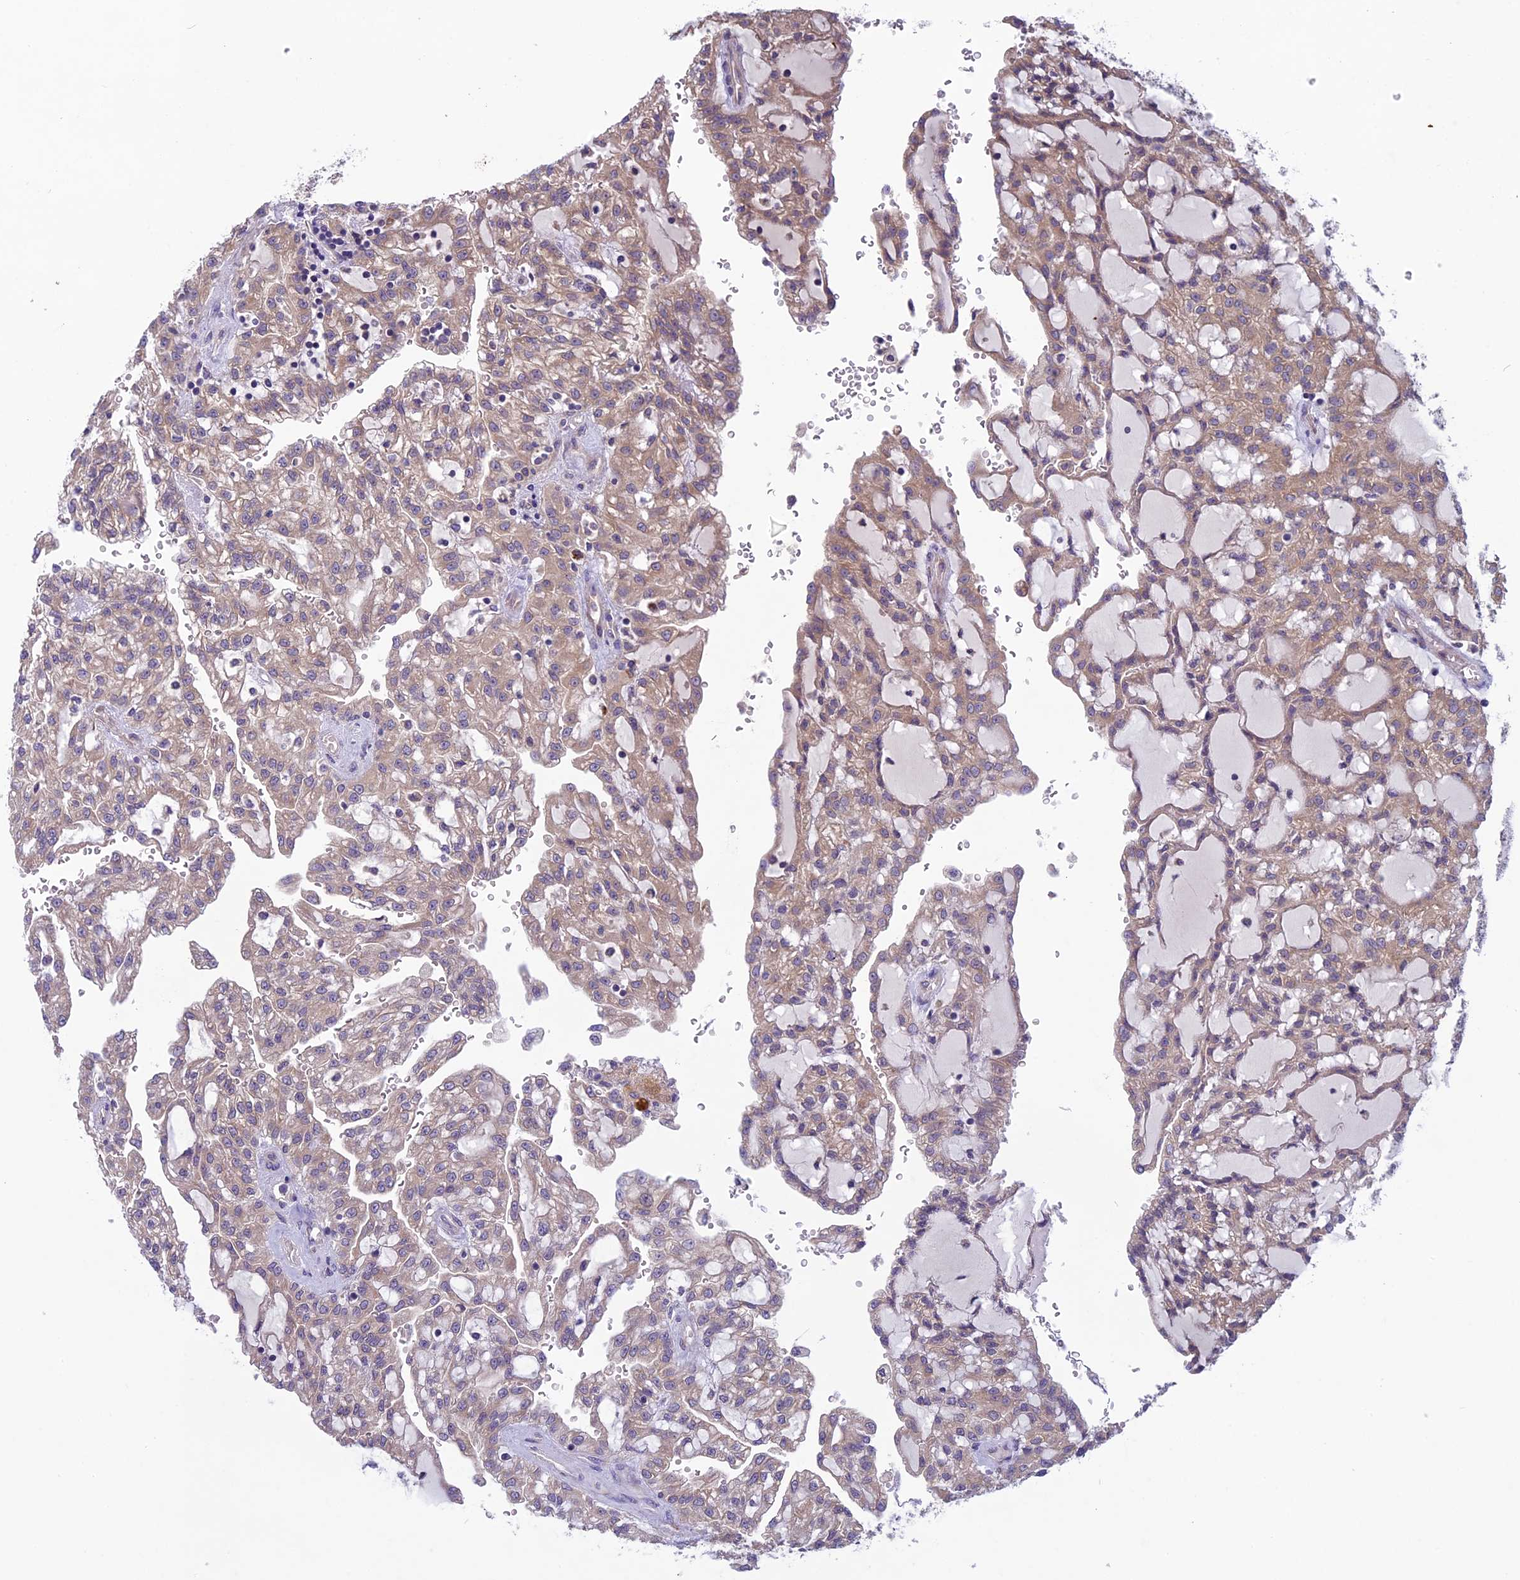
{"staining": {"intensity": "weak", "quantity": ">75%", "location": "cytoplasmic/membranous"}, "tissue": "renal cancer", "cell_type": "Tumor cells", "image_type": "cancer", "snomed": [{"axis": "morphology", "description": "Adenocarcinoma, NOS"}, {"axis": "topography", "description": "Kidney"}], "caption": "Protein expression analysis of human renal adenocarcinoma reveals weak cytoplasmic/membranous expression in approximately >75% of tumor cells.", "gene": "DCTN5", "patient": {"sex": "male", "age": 63}}